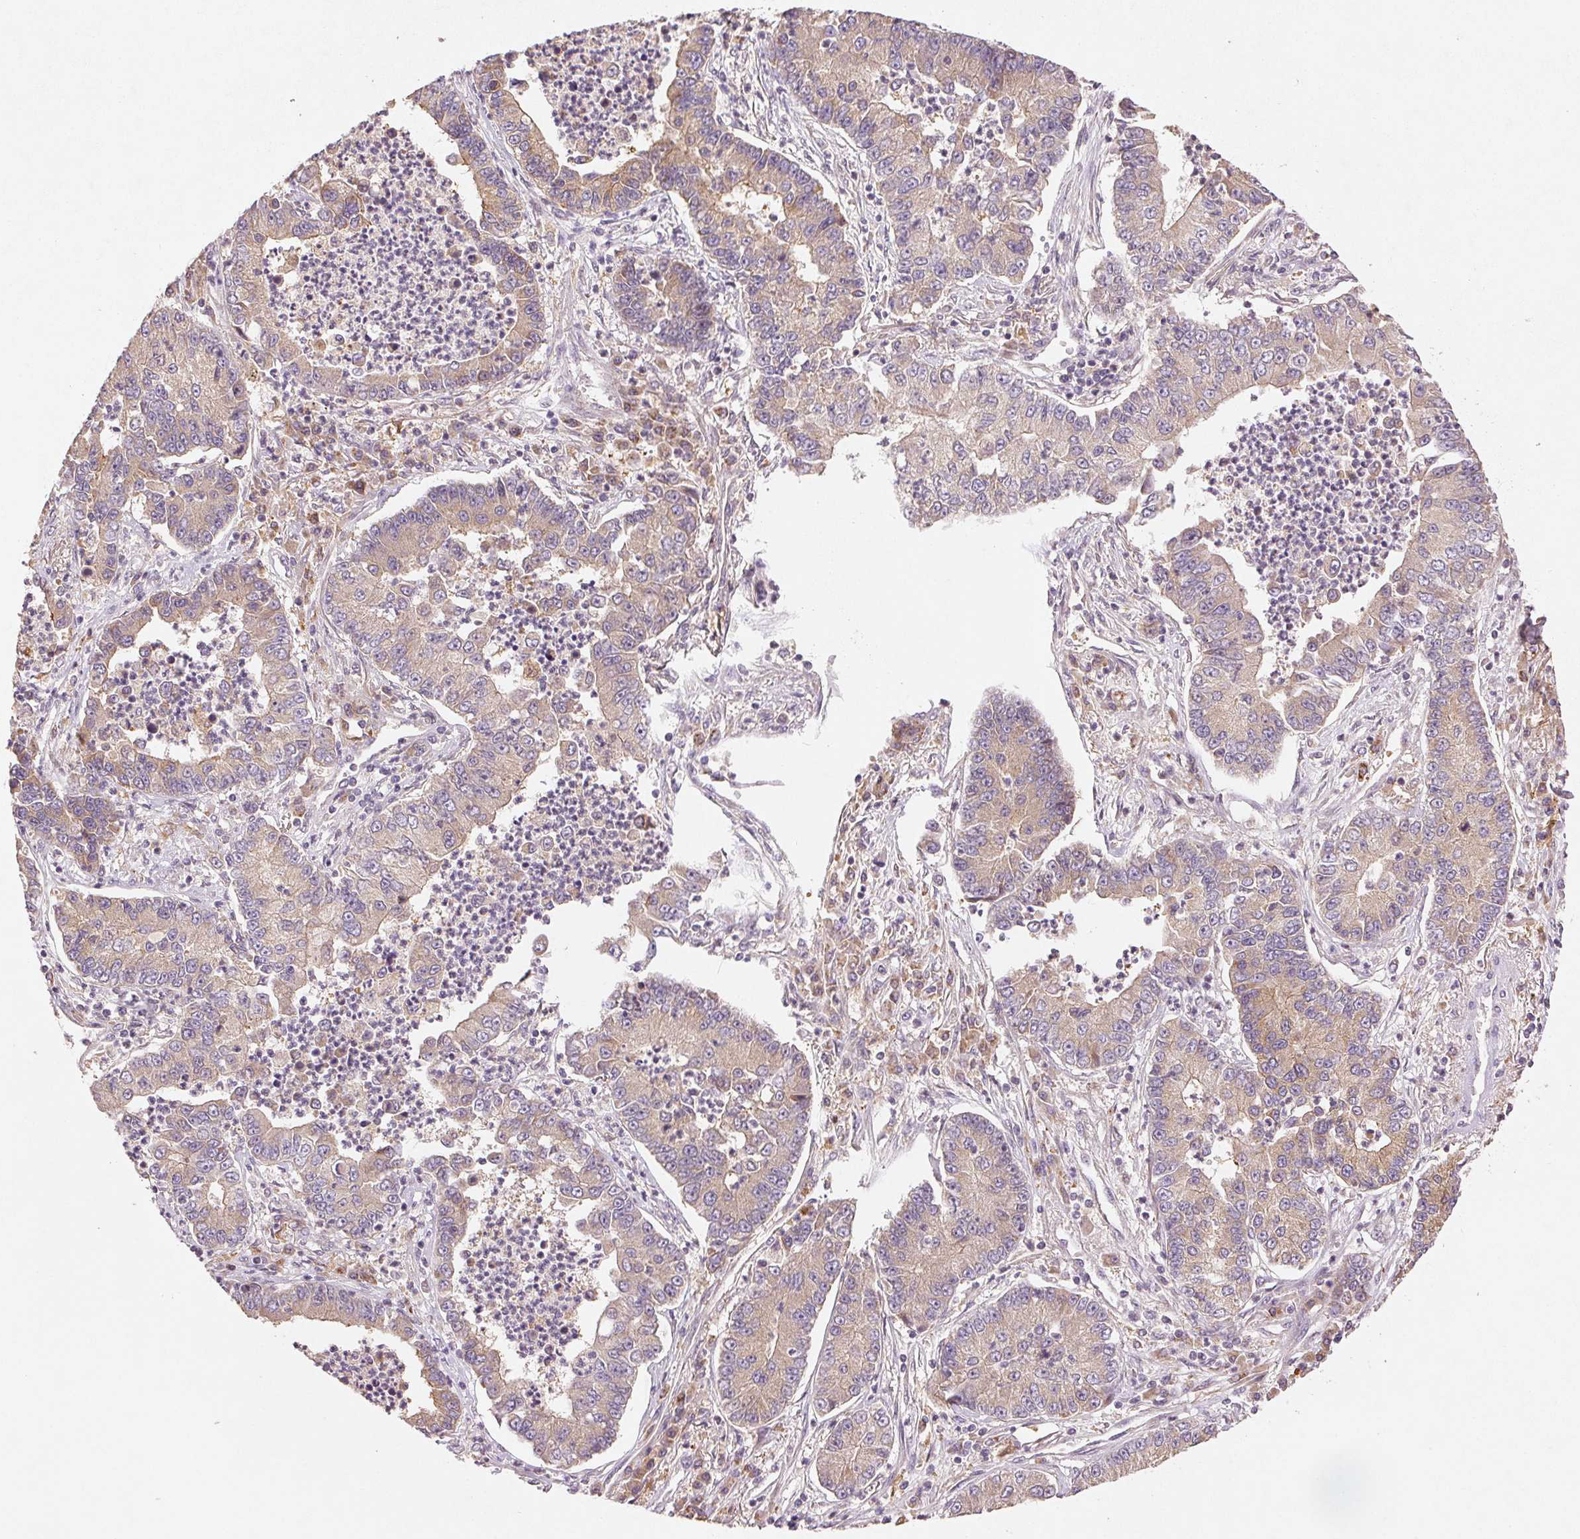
{"staining": {"intensity": "weak", "quantity": "25%-75%", "location": "cytoplasmic/membranous"}, "tissue": "lung cancer", "cell_type": "Tumor cells", "image_type": "cancer", "snomed": [{"axis": "morphology", "description": "Adenocarcinoma, NOS"}, {"axis": "topography", "description": "Lung"}], "caption": "A brown stain highlights weak cytoplasmic/membranous positivity of a protein in human lung cancer (adenocarcinoma) tumor cells.", "gene": "YIF1B", "patient": {"sex": "female", "age": 57}}